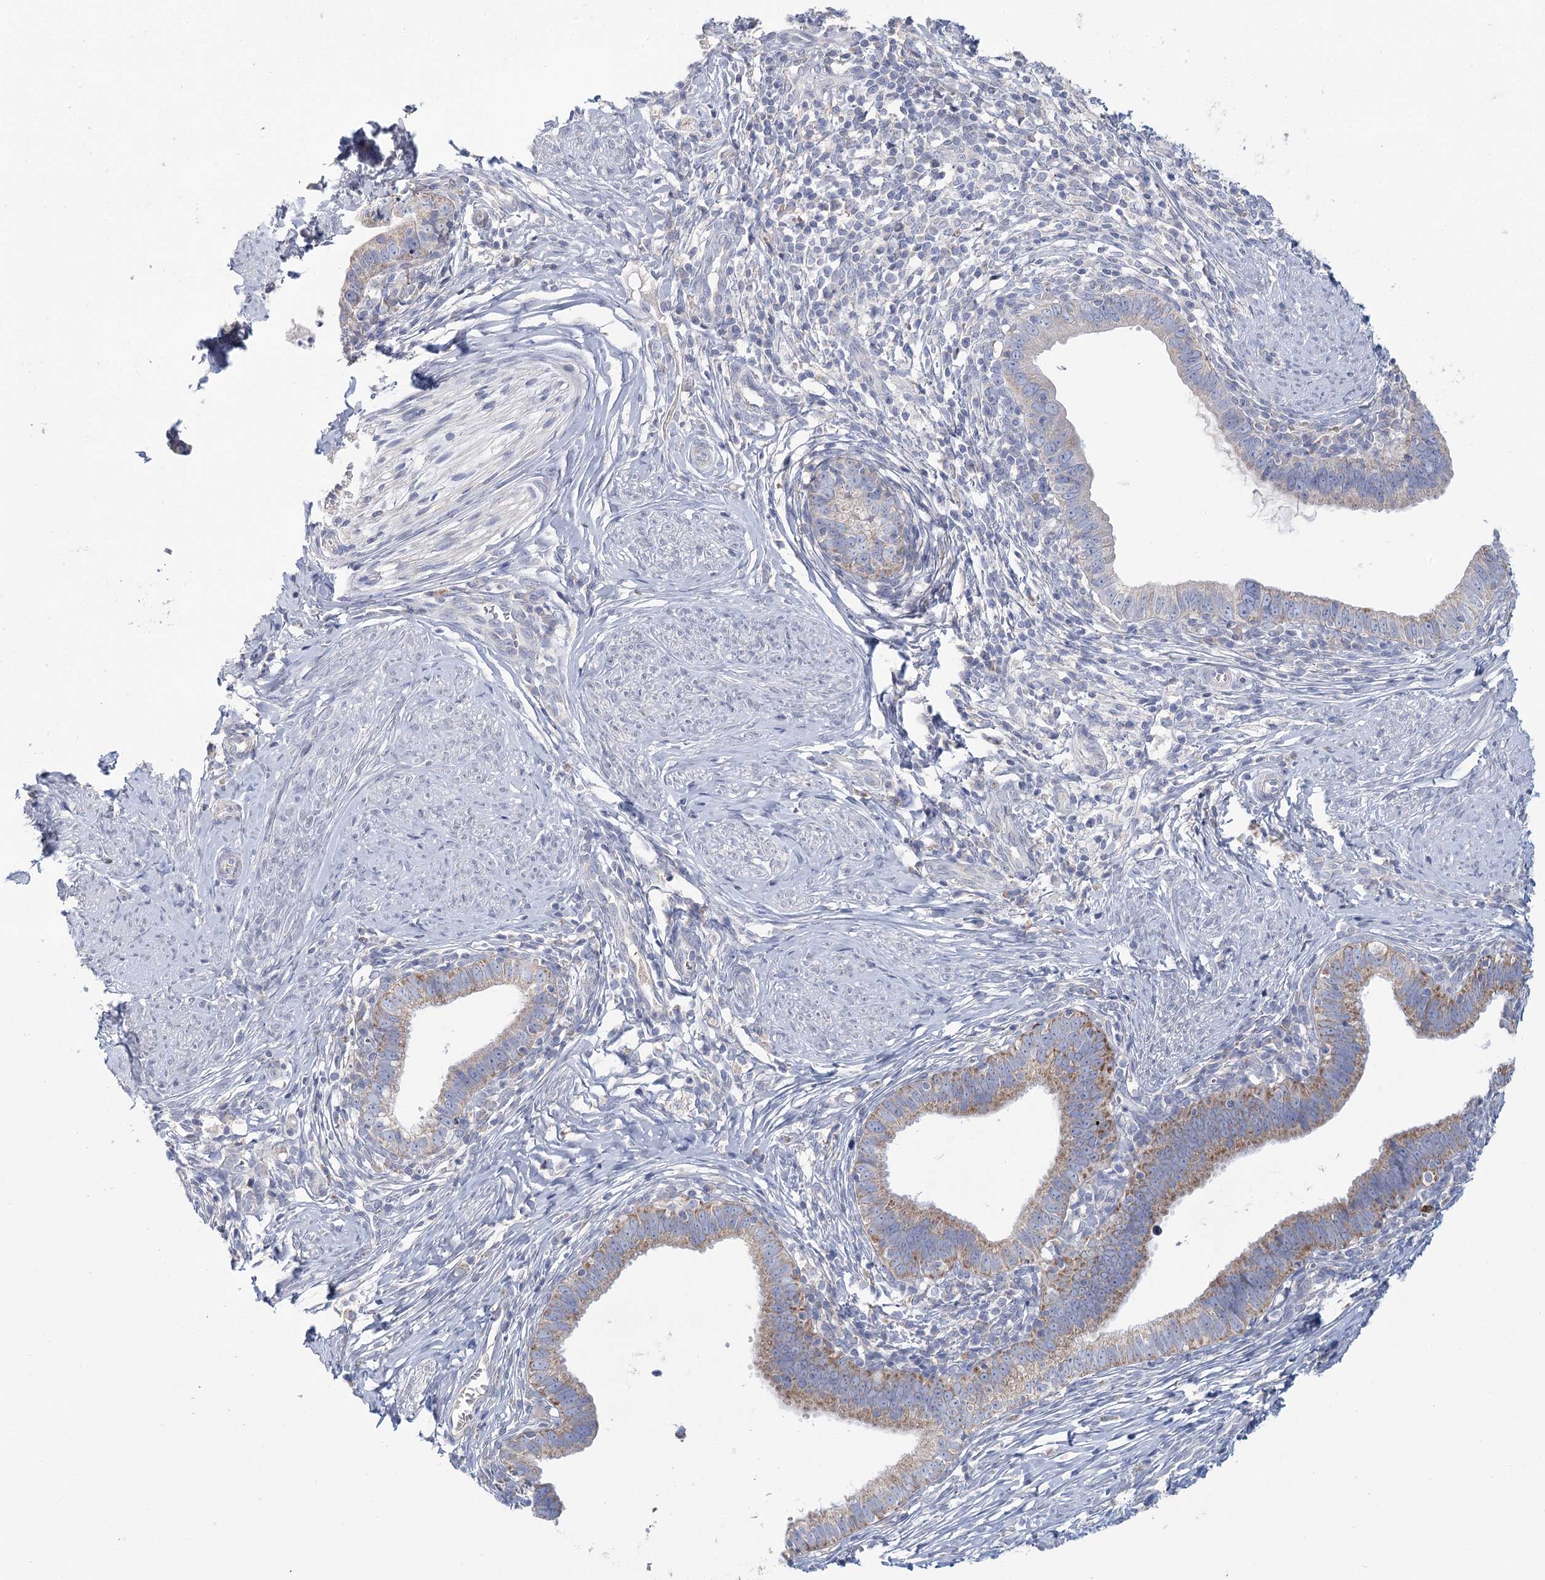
{"staining": {"intensity": "weak", "quantity": "25%-75%", "location": "cytoplasmic/membranous"}, "tissue": "cervical cancer", "cell_type": "Tumor cells", "image_type": "cancer", "snomed": [{"axis": "morphology", "description": "Adenocarcinoma, NOS"}, {"axis": "topography", "description": "Cervix"}], "caption": "High-power microscopy captured an immunohistochemistry (IHC) image of adenocarcinoma (cervical), revealing weak cytoplasmic/membranous positivity in approximately 25%-75% of tumor cells. Nuclei are stained in blue.", "gene": "ARHGAP44", "patient": {"sex": "female", "age": 36}}